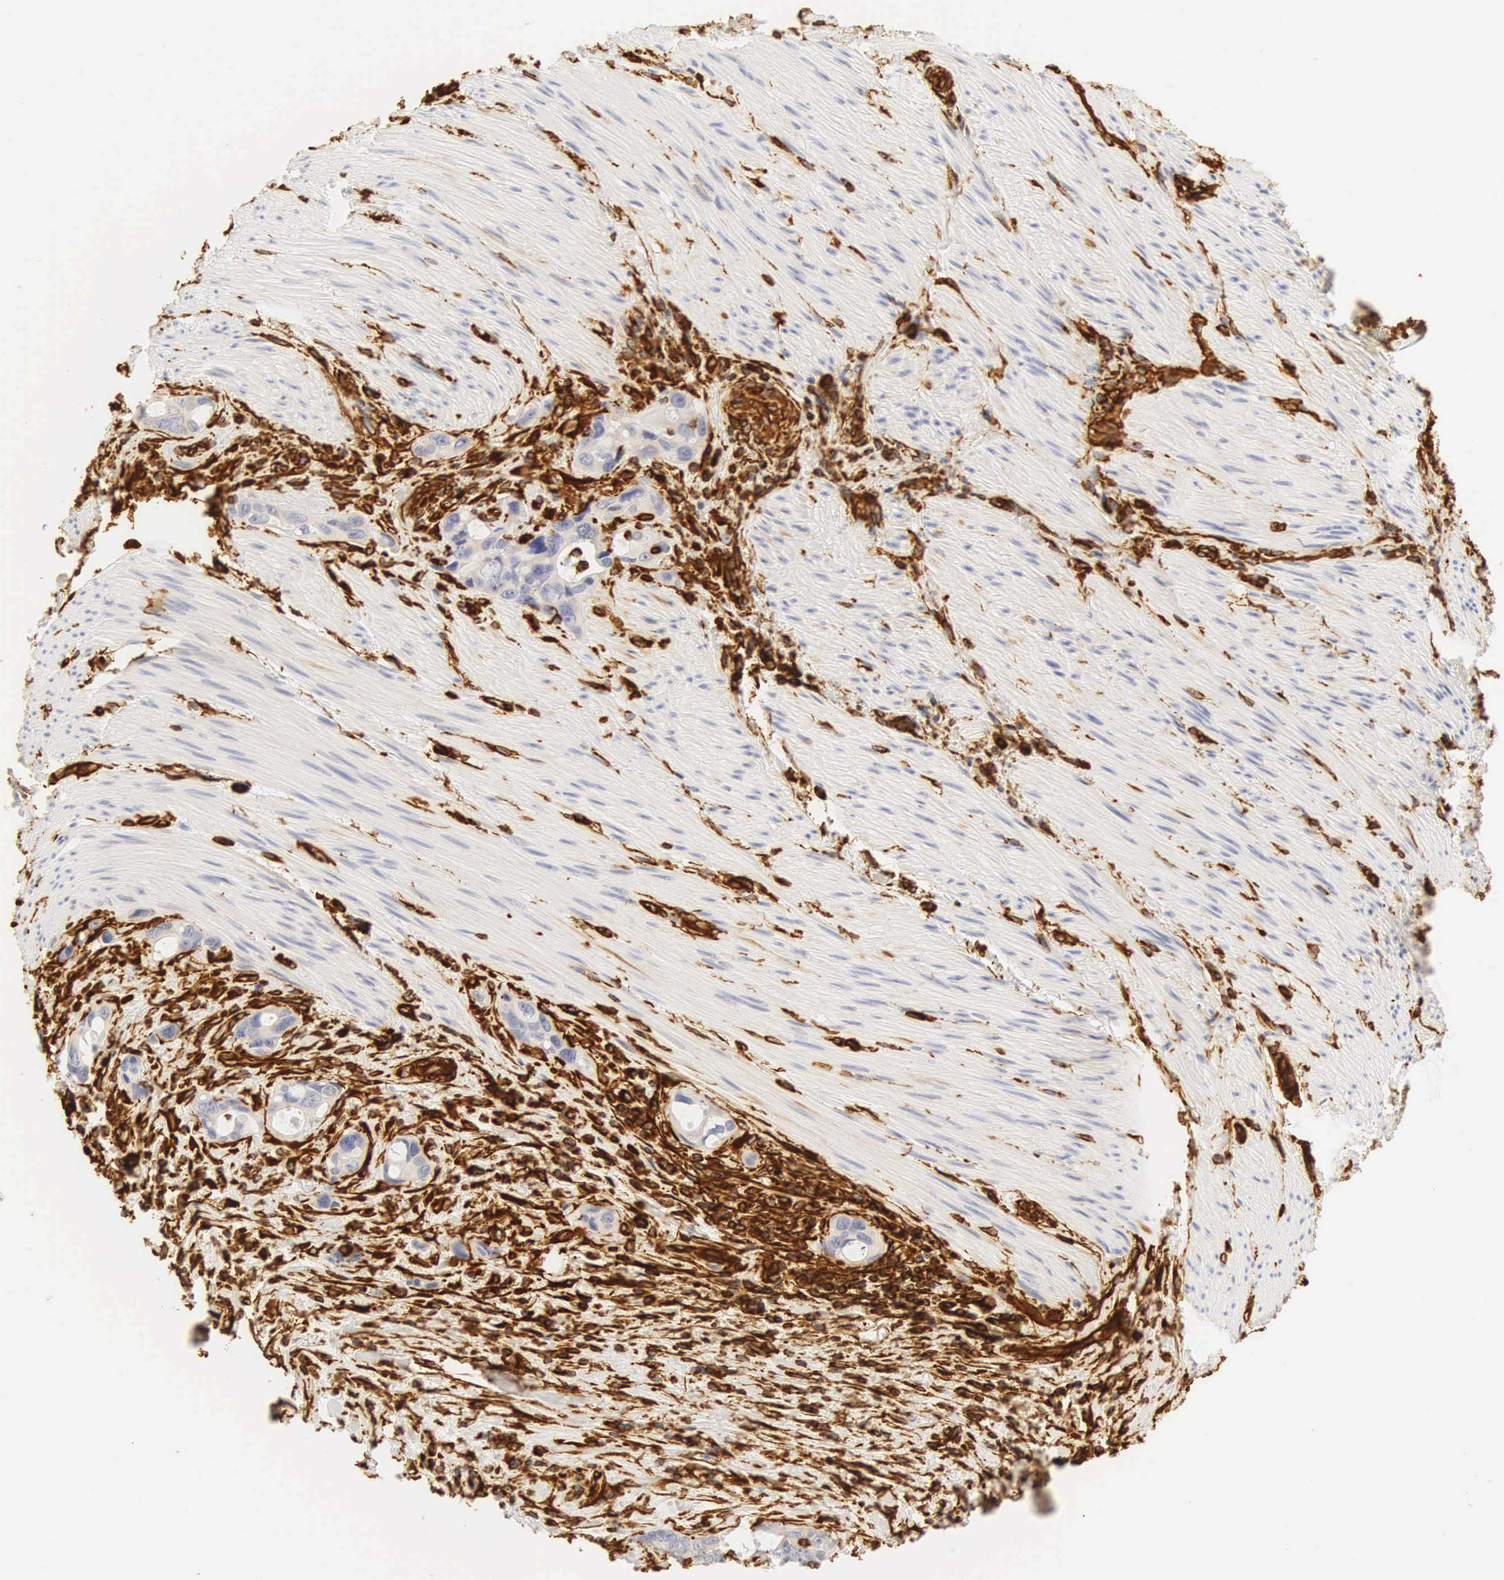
{"staining": {"intensity": "negative", "quantity": "none", "location": "none"}, "tissue": "colorectal cancer", "cell_type": "Tumor cells", "image_type": "cancer", "snomed": [{"axis": "morphology", "description": "Adenocarcinoma, NOS"}, {"axis": "topography", "description": "Rectum"}], "caption": "Immunohistochemistry (IHC) micrograph of human adenocarcinoma (colorectal) stained for a protein (brown), which displays no positivity in tumor cells.", "gene": "VIM", "patient": {"sex": "female", "age": 57}}